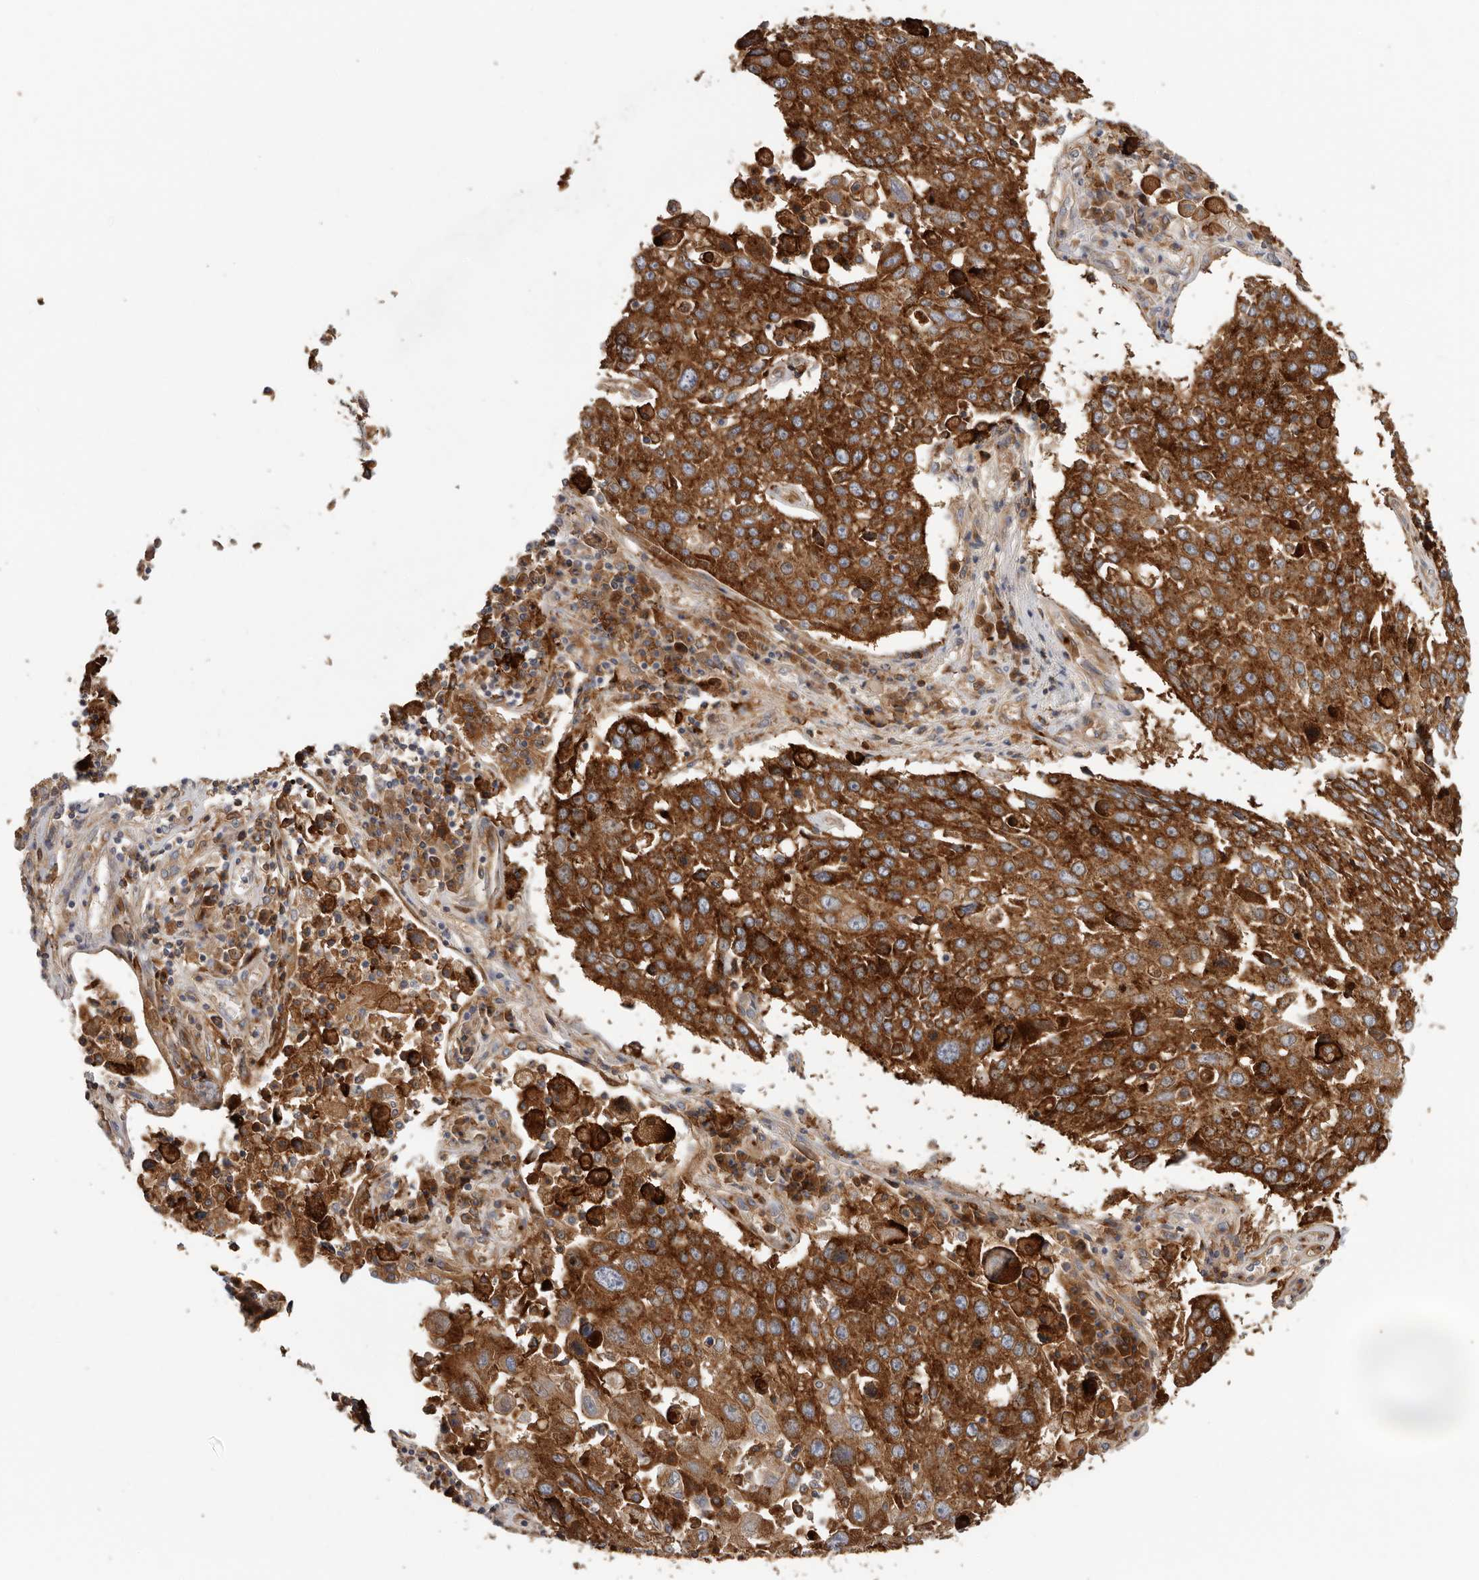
{"staining": {"intensity": "strong", "quantity": ">75%", "location": "cytoplasmic/membranous"}, "tissue": "lung cancer", "cell_type": "Tumor cells", "image_type": "cancer", "snomed": [{"axis": "morphology", "description": "Squamous cell carcinoma, NOS"}, {"axis": "topography", "description": "Lung"}], "caption": "Lung cancer (squamous cell carcinoma) tissue exhibits strong cytoplasmic/membranous expression in about >75% of tumor cells", "gene": "TFRC", "patient": {"sex": "male", "age": 65}}